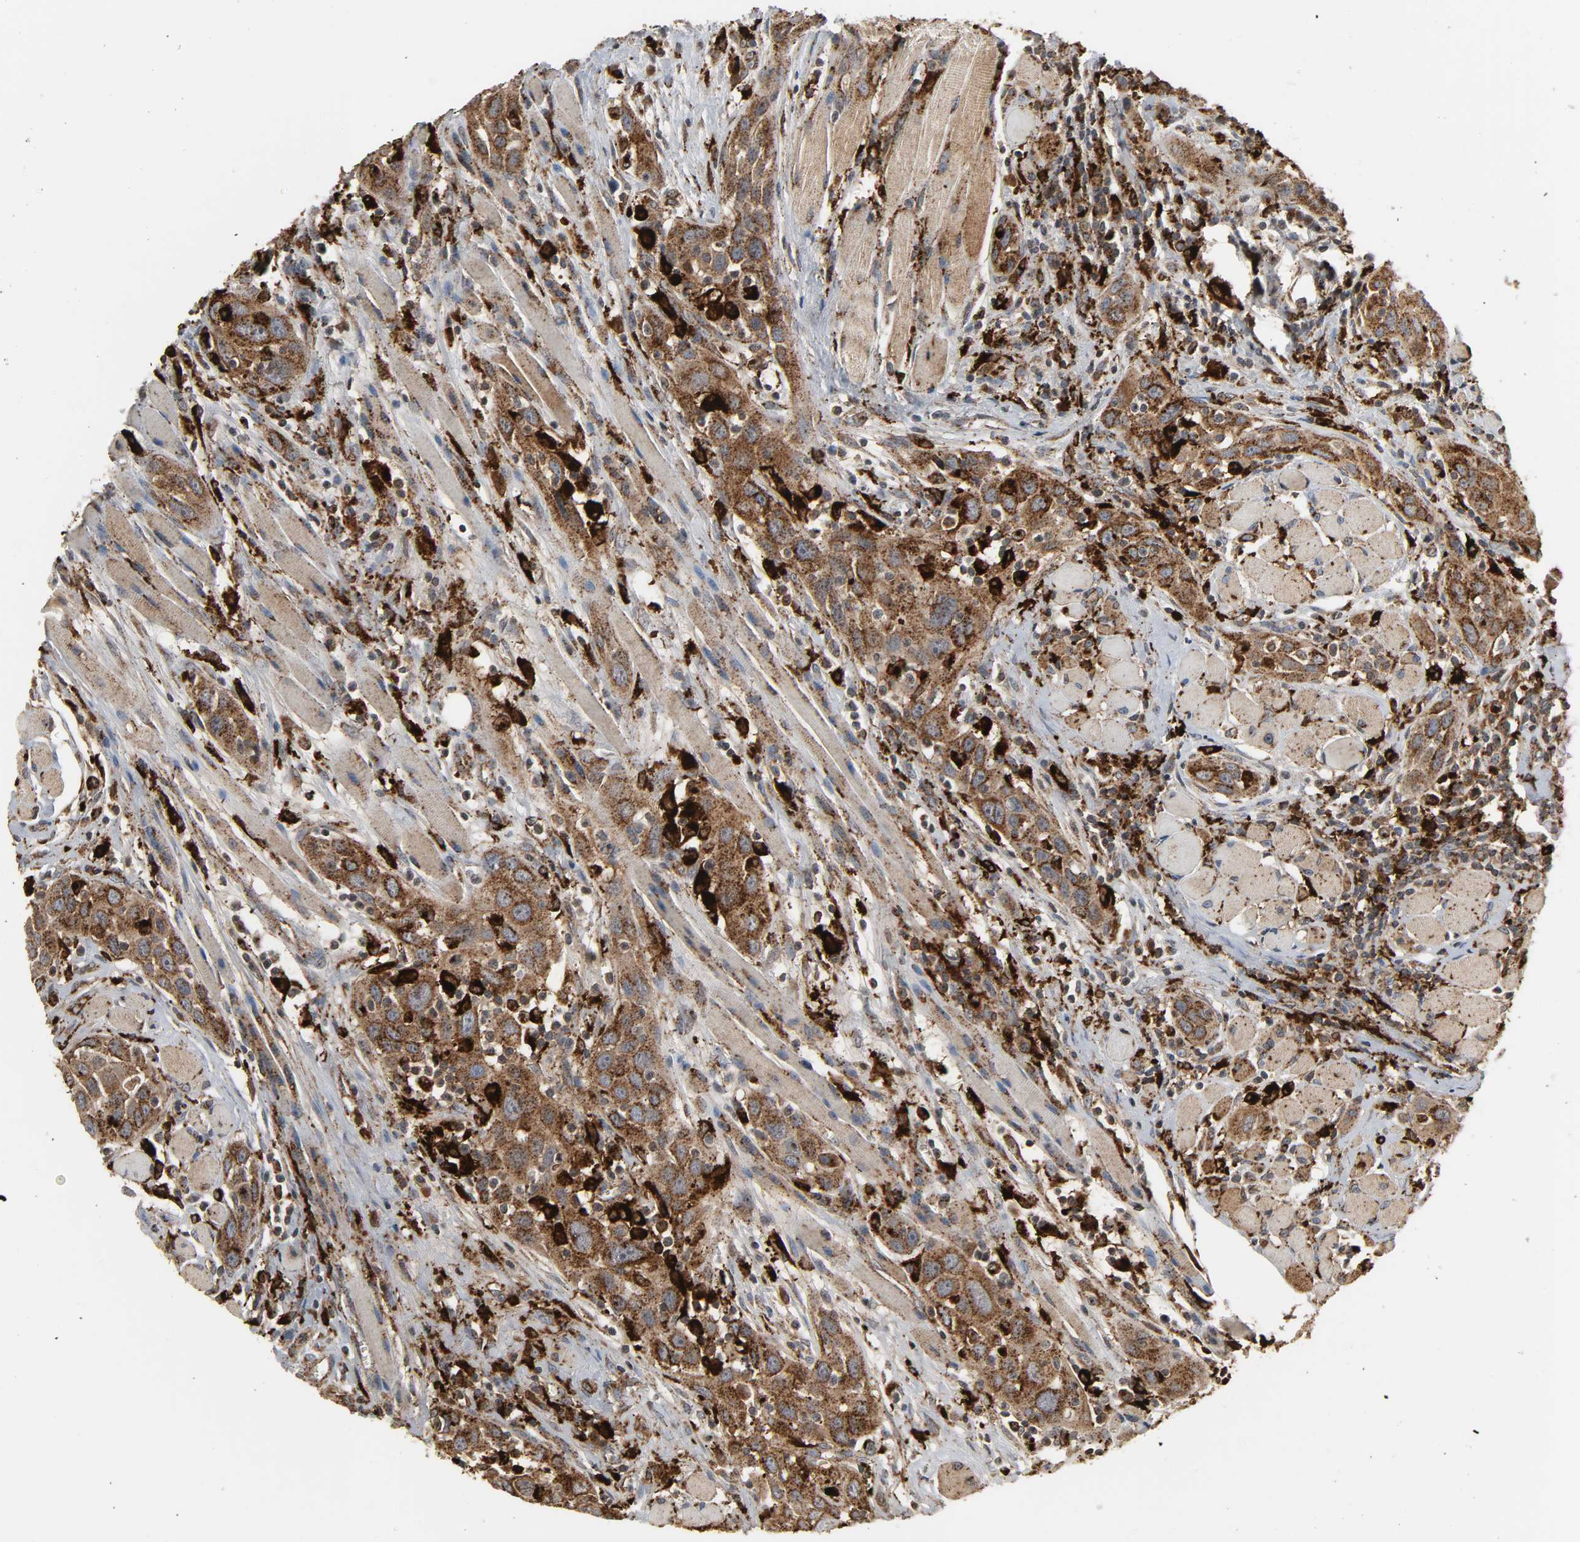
{"staining": {"intensity": "strong", "quantity": ">75%", "location": "cytoplasmic/membranous"}, "tissue": "head and neck cancer", "cell_type": "Tumor cells", "image_type": "cancer", "snomed": [{"axis": "morphology", "description": "Squamous cell carcinoma, NOS"}, {"axis": "topography", "description": "Oral tissue"}, {"axis": "topography", "description": "Head-Neck"}], "caption": "This is a micrograph of IHC staining of squamous cell carcinoma (head and neck), which shows strong expression in the cytoplasmic/membranous of tumor cells.", "gene": "PSAP", "patient": {"sex": "female", "age": 50}}